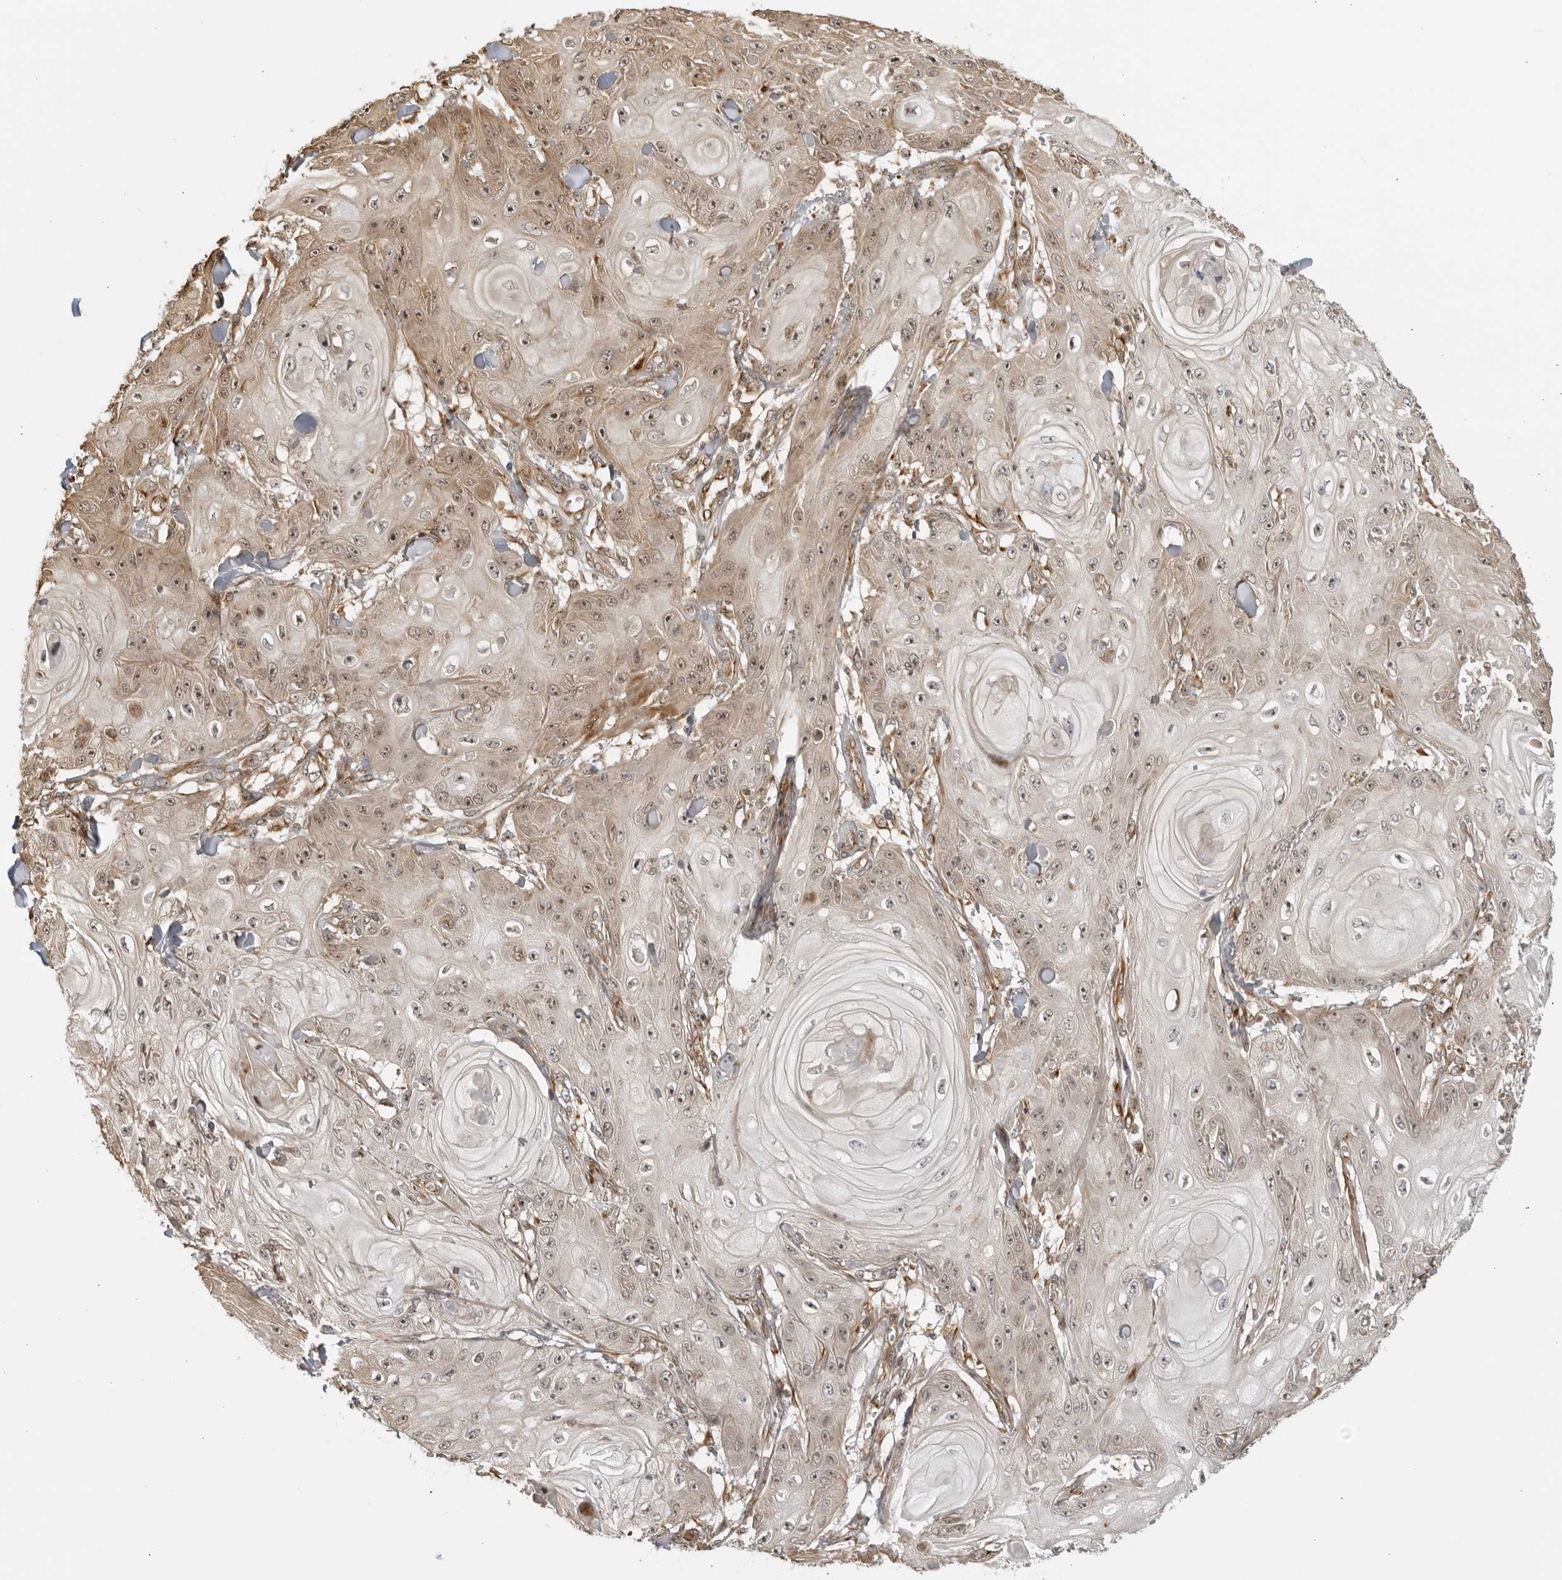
{"staining": {"intensity": "weak", "quantity": "25%-75%", "location": "cytoplasmic/membranous,nuclear"}, "tissue": "skin cancer", "cell_type": "Tumor cells", "image_type": "cancer", "snomed": [{"axis": "morphology", "description": "Squamous cell carcinoma, NOS"}, {"axis": "topography", "description": "Skin"}], "caption": "Skin cancer was stained to show a protein in brown. There is low levels of weak cytoplasmic/membranous and nuclear expression in about 25%-75% of tumor cells. (DAB (3,3'-diaminobenzidine) = brown stain, brightfield microscopy at high magnification).", "gene": "TCF21", "patient": {"sex": "male", "age": 74}}